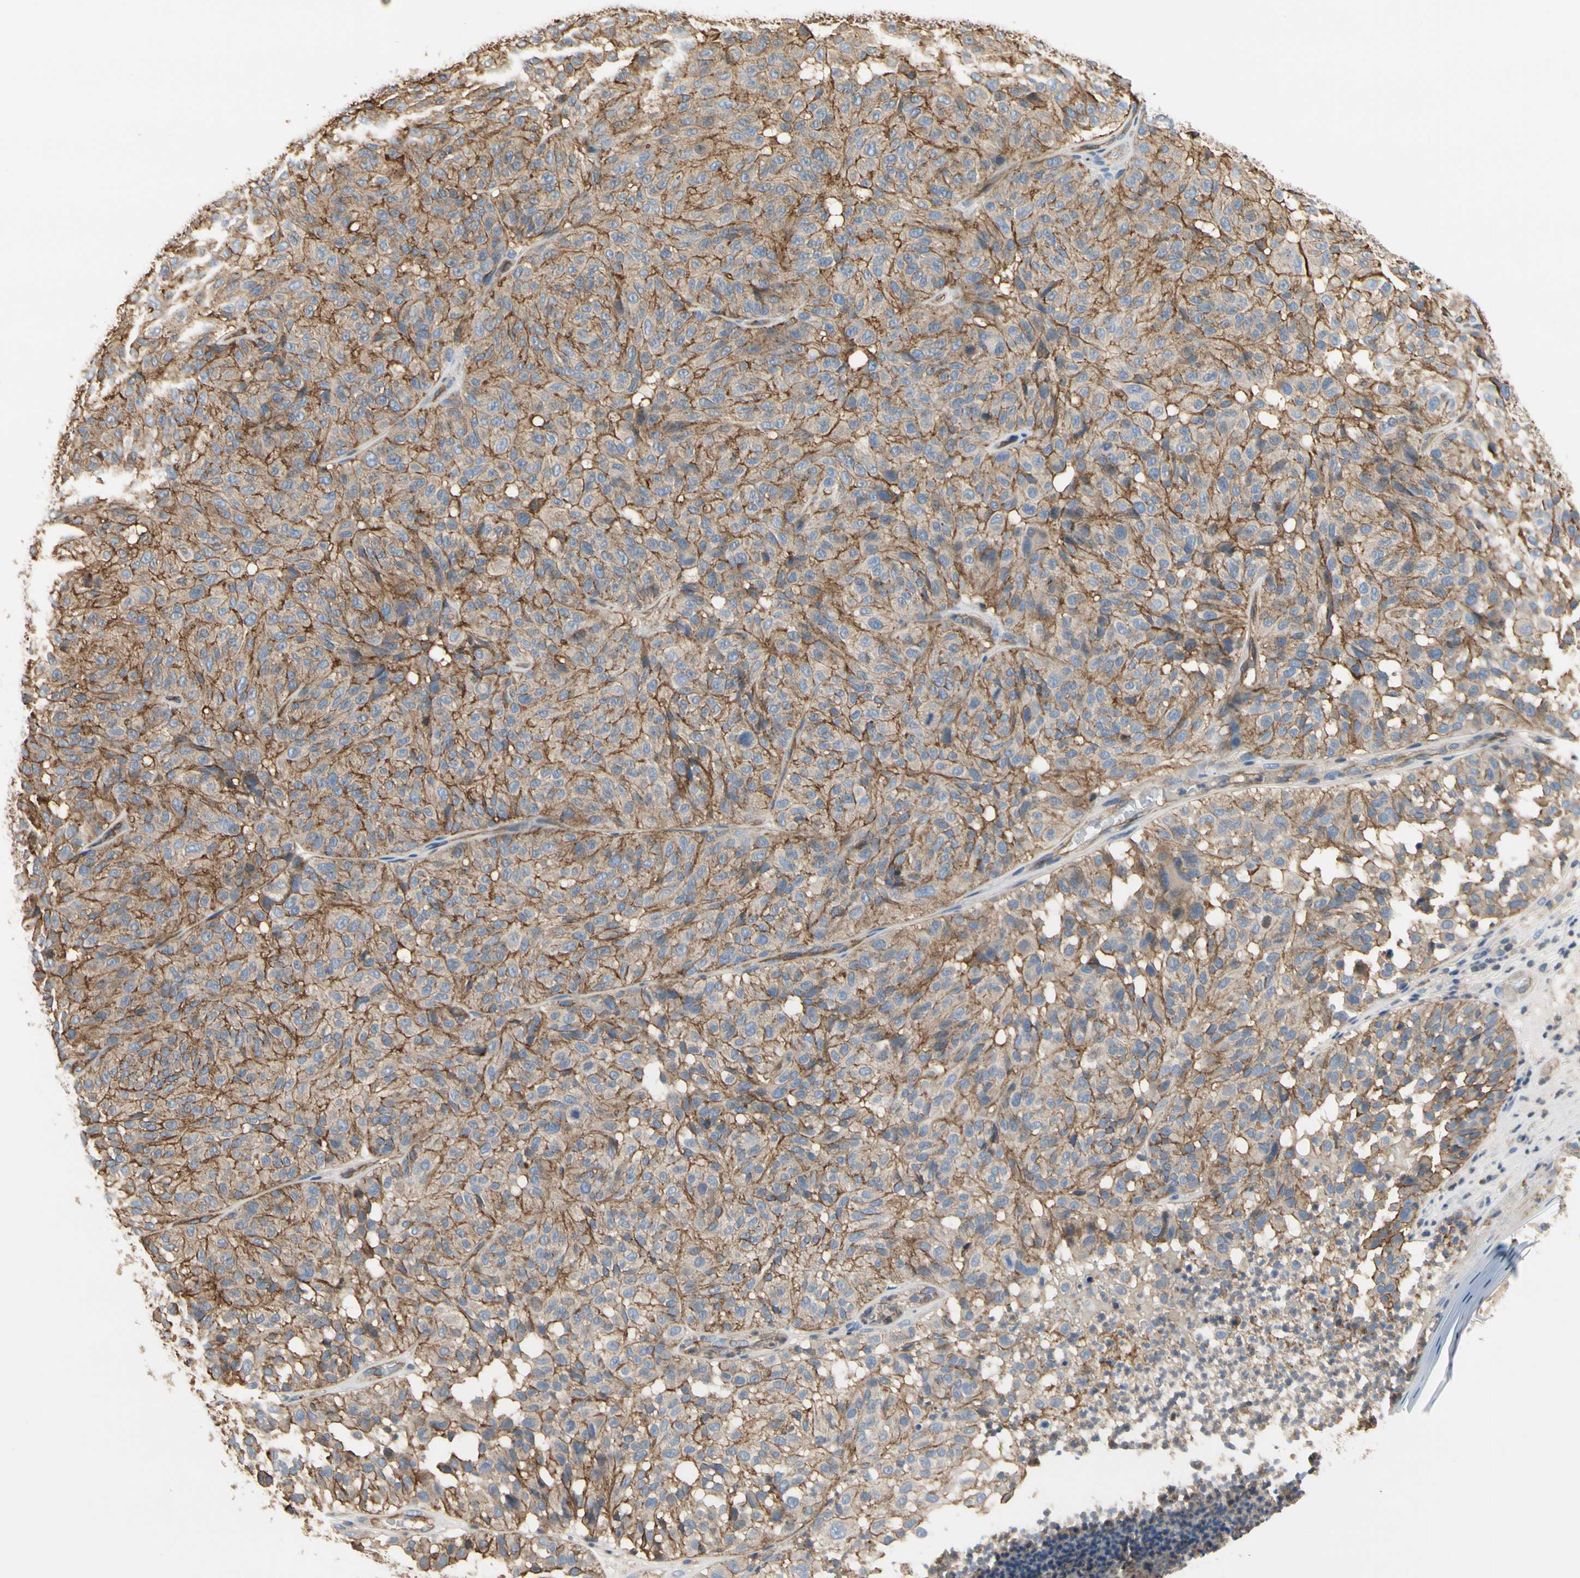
{"staining": {"intensity": "moderate", "quantity": "25%-75%", "location": "cytoplasmic/membranous"}, "tissue": "melanoma", "cell_type": "Tumor cells", "image_type": "cancer", "snomed": [{"axis": "morphology", "description": "Malignant melanoma, NOS"}, {"axis": "topography", "description": "Skin"}], "caption": "IHC of human malignant melanoma displays medium levels of moderate cytoplasmic/membranous staining in about 25%-75% of tumor cells.", "gene": "IL1RL1", "patient": {"sex": "female", "age": 46}}